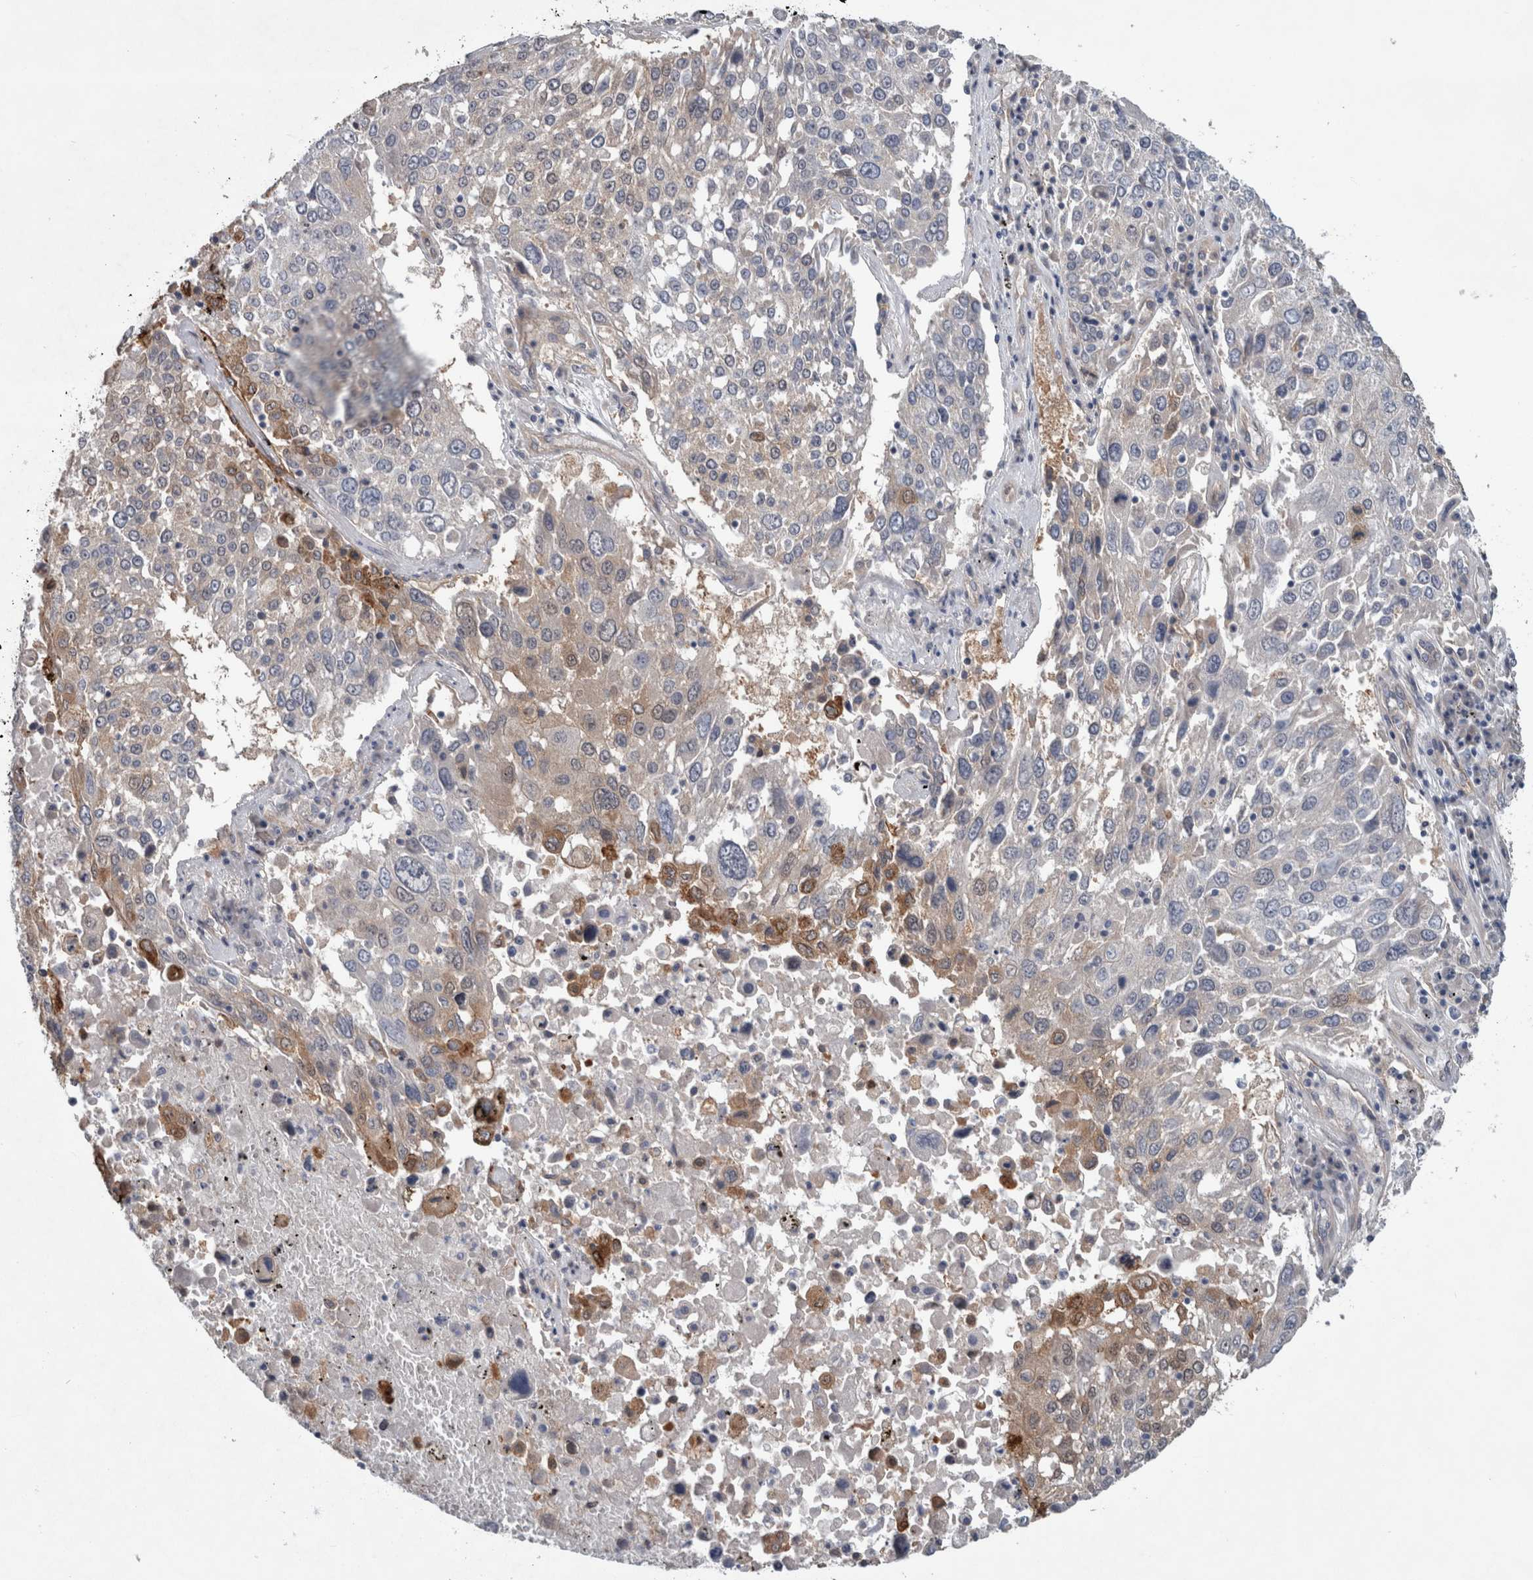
{"staining": {"intensity": "moderate", "quantity": "<25%", "location": "cytoplasmic/membranous"}, "tissue": "lung cancer", "cell_type": "Tumor cells", "image_type": "cancer", "snomed": [{"axis": "morphology", "description": "Squamous cell carcinoma, NOS"}, {"axis": "topography", "description": "Lung"}], "caption": "The image exhibits immunohistochemical staining of lung cancer (squamous cell carcinoma). There is moderate cytoplasmic/membranous staining is present in about <25% of tumor cells. The staining is performed using DAB brown chromogen to label protein expression. The nuclei are counter-stained blue using hematoxylin.", "gene": "BCAM", "patient": {"sex": "male", "age": 65}}